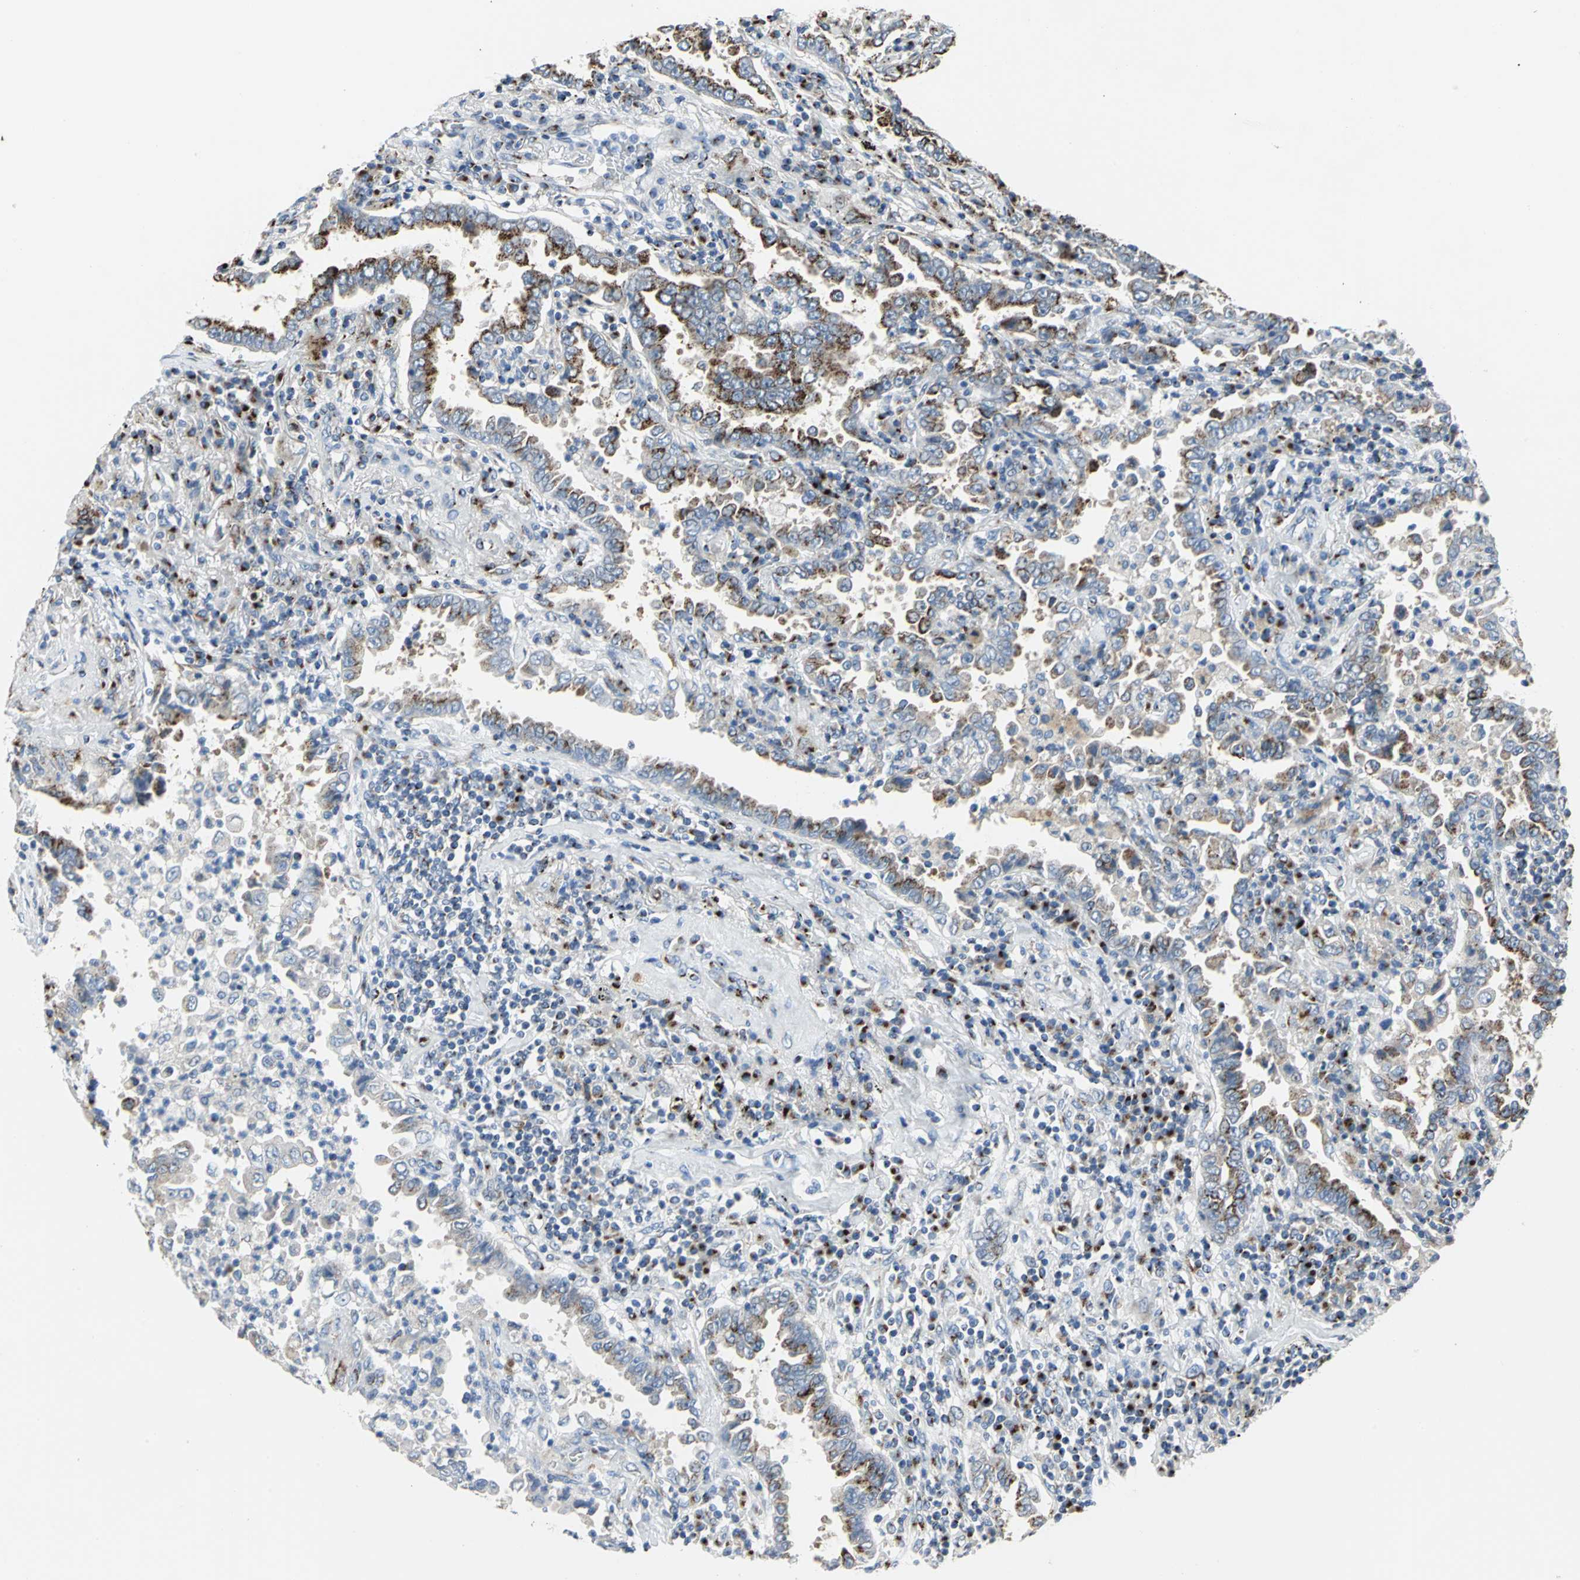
{"staining": {"intensity": "strong", "quantity": "25%-75%", "location": "cytoplasmic/membranous"}, "tissue": "lung cancer", "cell_type": "Tumor cells", "image_type": "cancer", "snomed": [{"axis": "morphology", "description": "Normal tissue, NOS"}, {"axis": "morphology", "description": "Inflammation, NOS"}, {"axis": "morphology", "description": "Adenocarcinoma, NOS"}, {"axis": "topography", "description": "Lung"}], "caption": "Human lung adenocarcinoma stained with a protein marker shows strong staining in tumor cells.", "gene": "GPR3", "patient": {"sex": "female", "age": 64}}